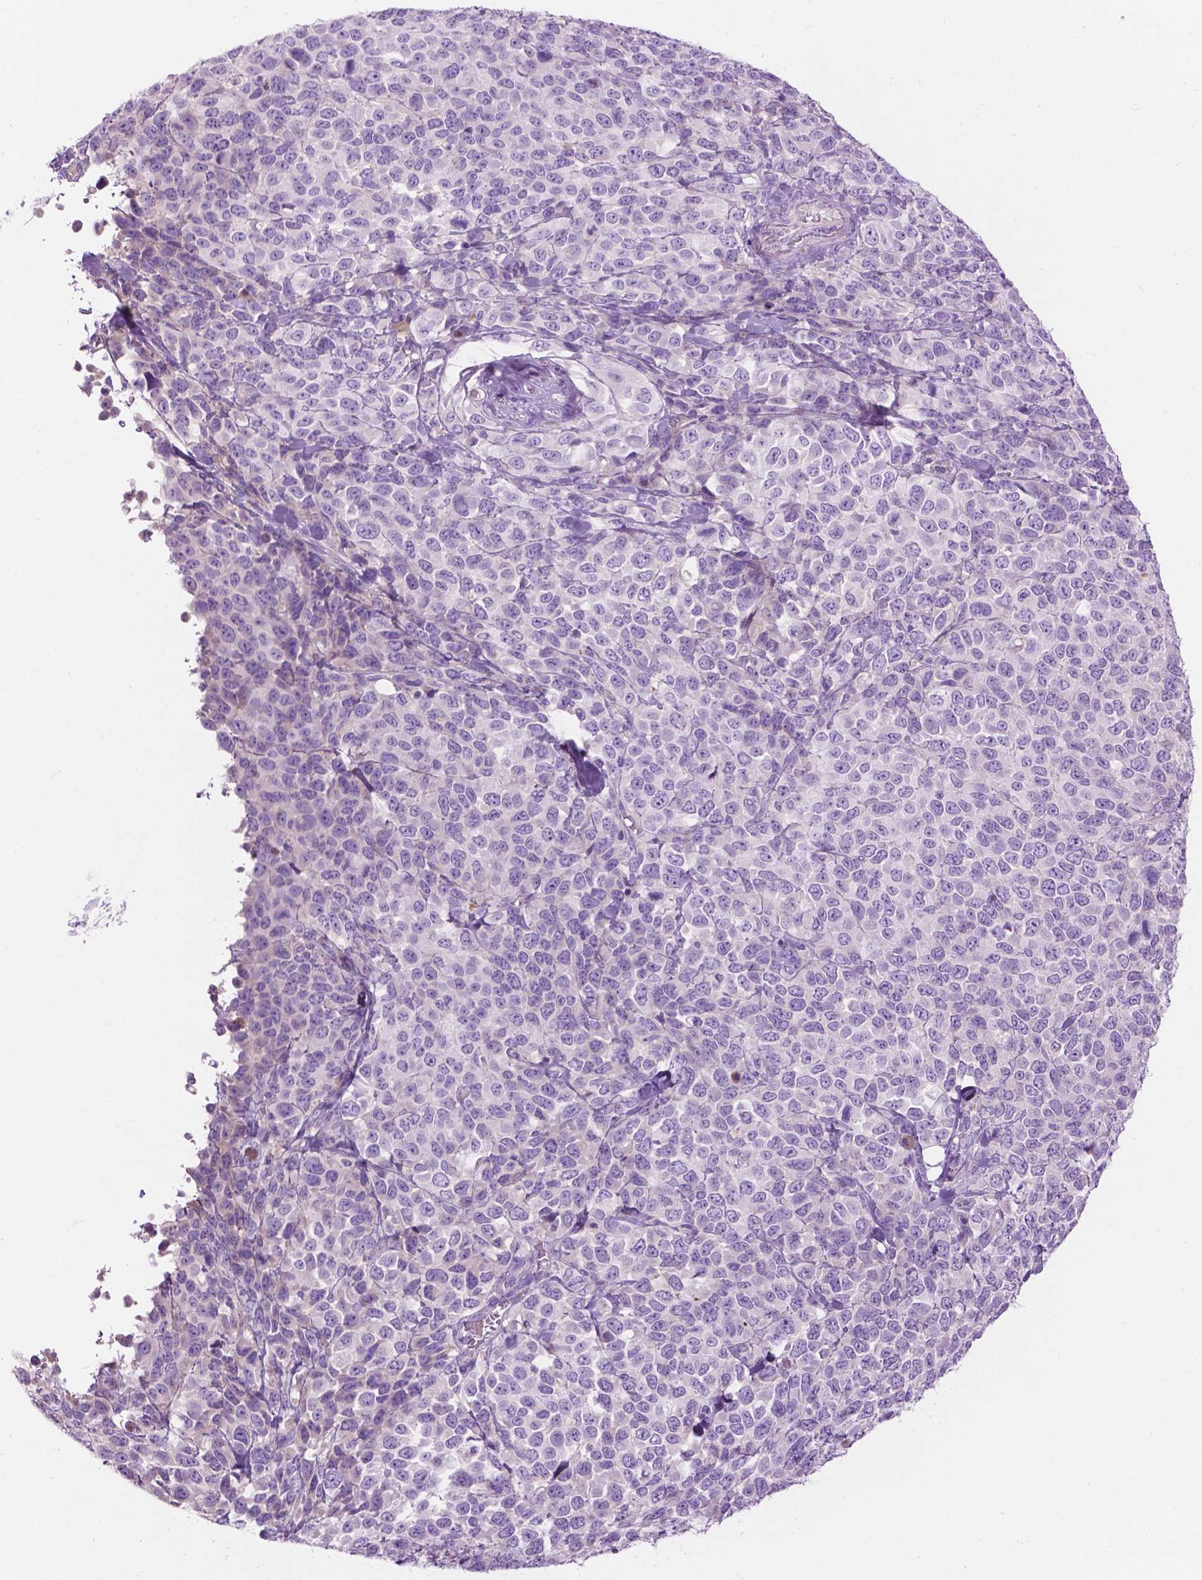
{"staining": {"intensity": "negative", "quantity": "none", "location": "none"}, "tissue": "melanoma", "cell_type": "Tumor cells", "image_type": "cancer", "snomed": [{"axis": "morphology", "description": "Malignant melanoma, Metastatic site"}, {"axis": "topography", "description": "Skin"}], "caption": "Malignant melanoma (metastatic site) was stained to show a protein in brown. There is no significant positivity in tumor cells.", "gene": "NOXO1", "patient": {"sex": "male", "age": 84}}